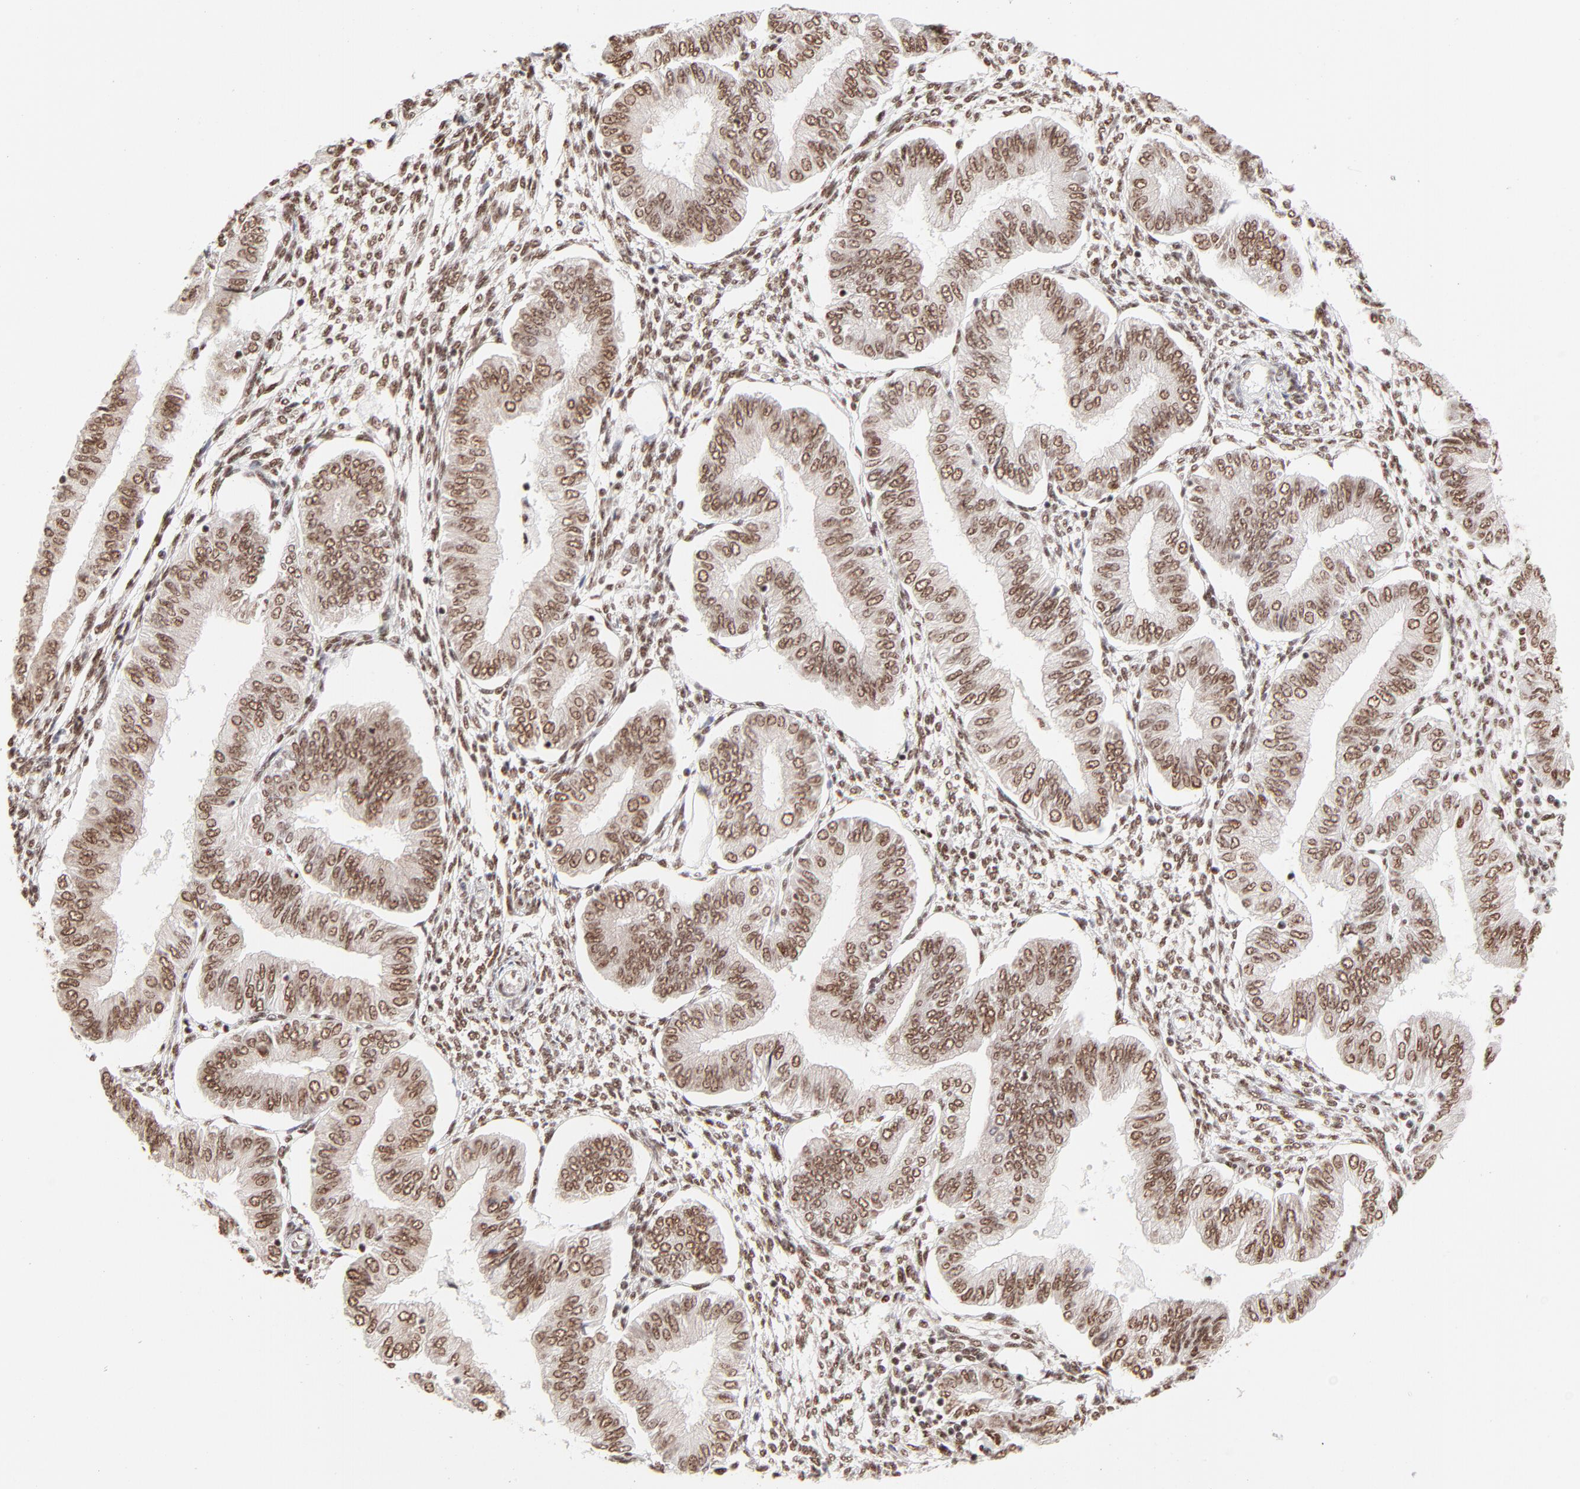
{"staining": {"intensity": "moderate", "quantity": ">75%", "location": "nuclear"}, "tissue": "endometrial cancer", "cell_type": "Tumor cells", "image_type": "cancer", "snomed": [{"axis": "morphology", "description": "Adenocarcinoma, NOS"}, {"axis": "topography", "description": "Endometrium"}], "caption": "Moderate nuclear staining for a protein is seen in about >75% of tumor cells of adenocarcinoma (endometrial) using immunohistochemistry.", "gene": "TARDBP", "patient": {"sex": "female", "age": 51}}